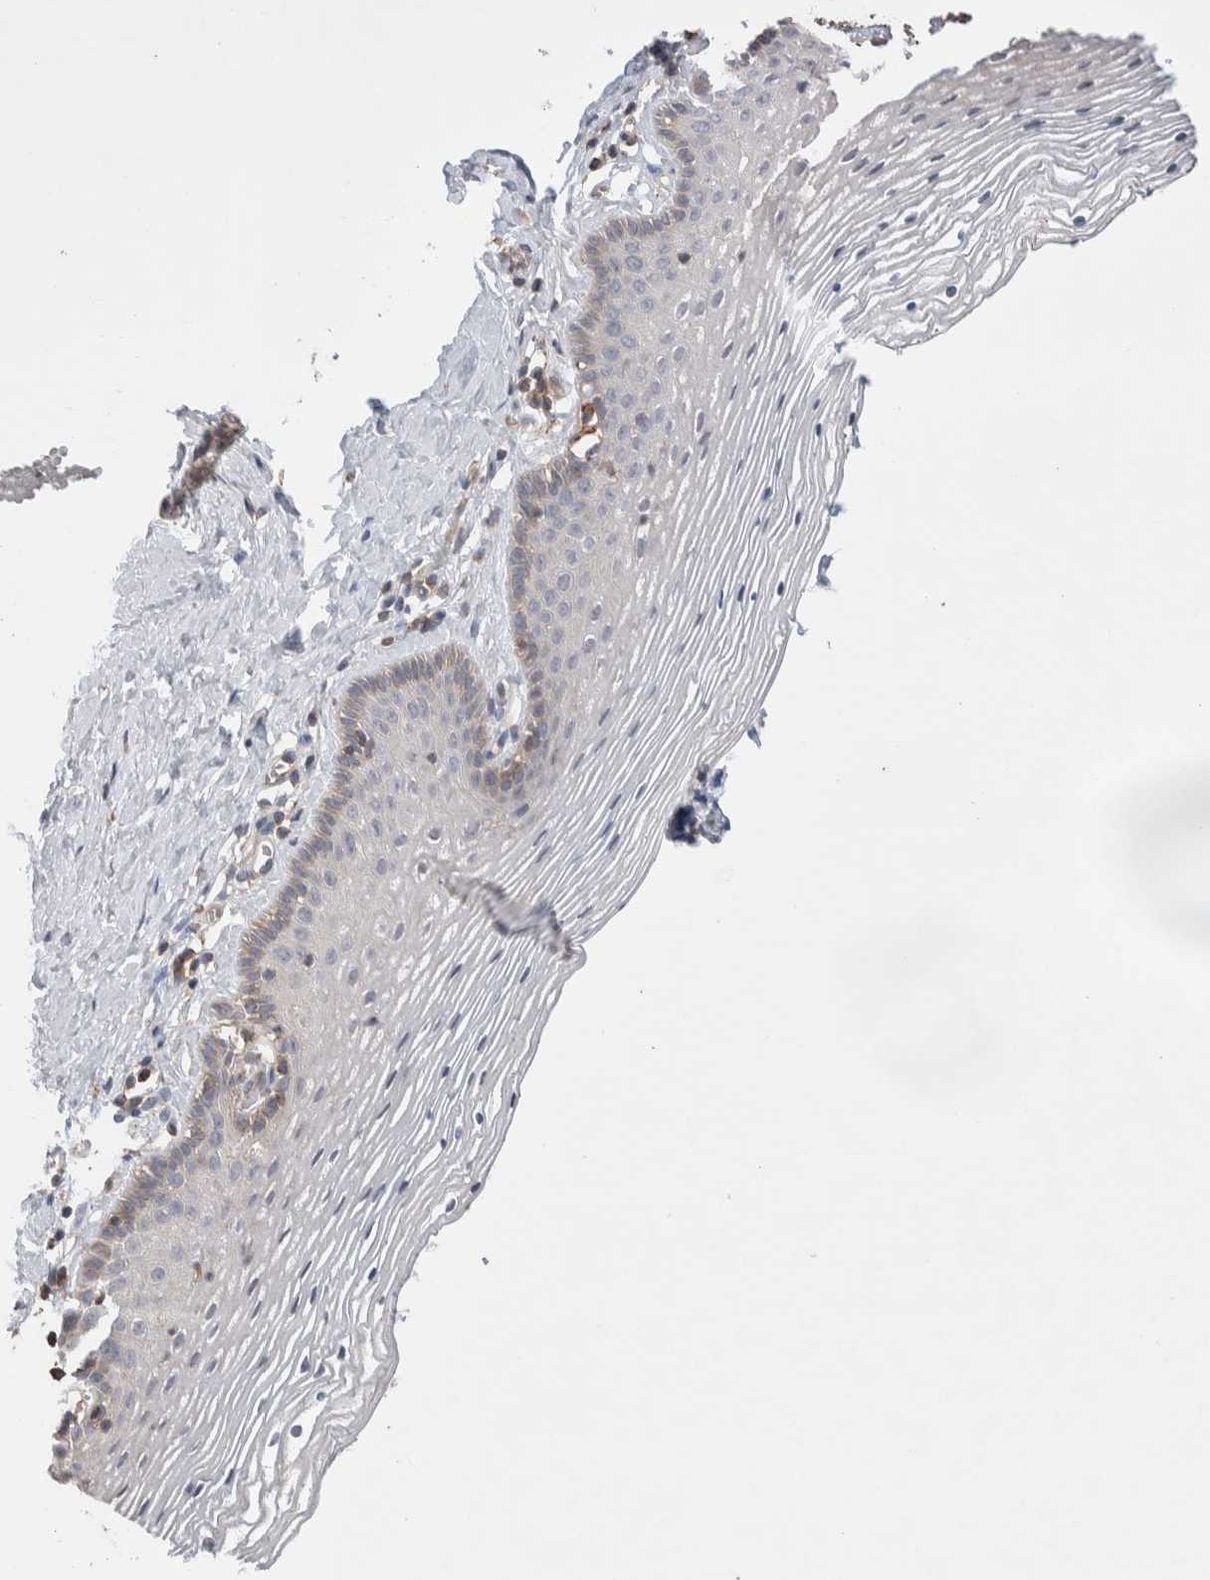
{"staining": {"intensity": "weak", "quantity": "<25%", "location": "cytoplasmic/membranous"}, "tissue": "vagina", "cell_type": "Squamous epithelial cells", "image_type": "normal", "snomed": [{"axis": "morphology", "description": "Normal tissue, NOS"}, {"axis": "topography", "description": "Vagina"}], "caption": "High magnification brightfield microscopy of normal vagina stained with DAB (brown) and counterstained with hematoxylin (blue): squamous epithelial cells show no significant positivity.", "gene": "ZNF704", "patient": {"sex": "female", "age": 32}}